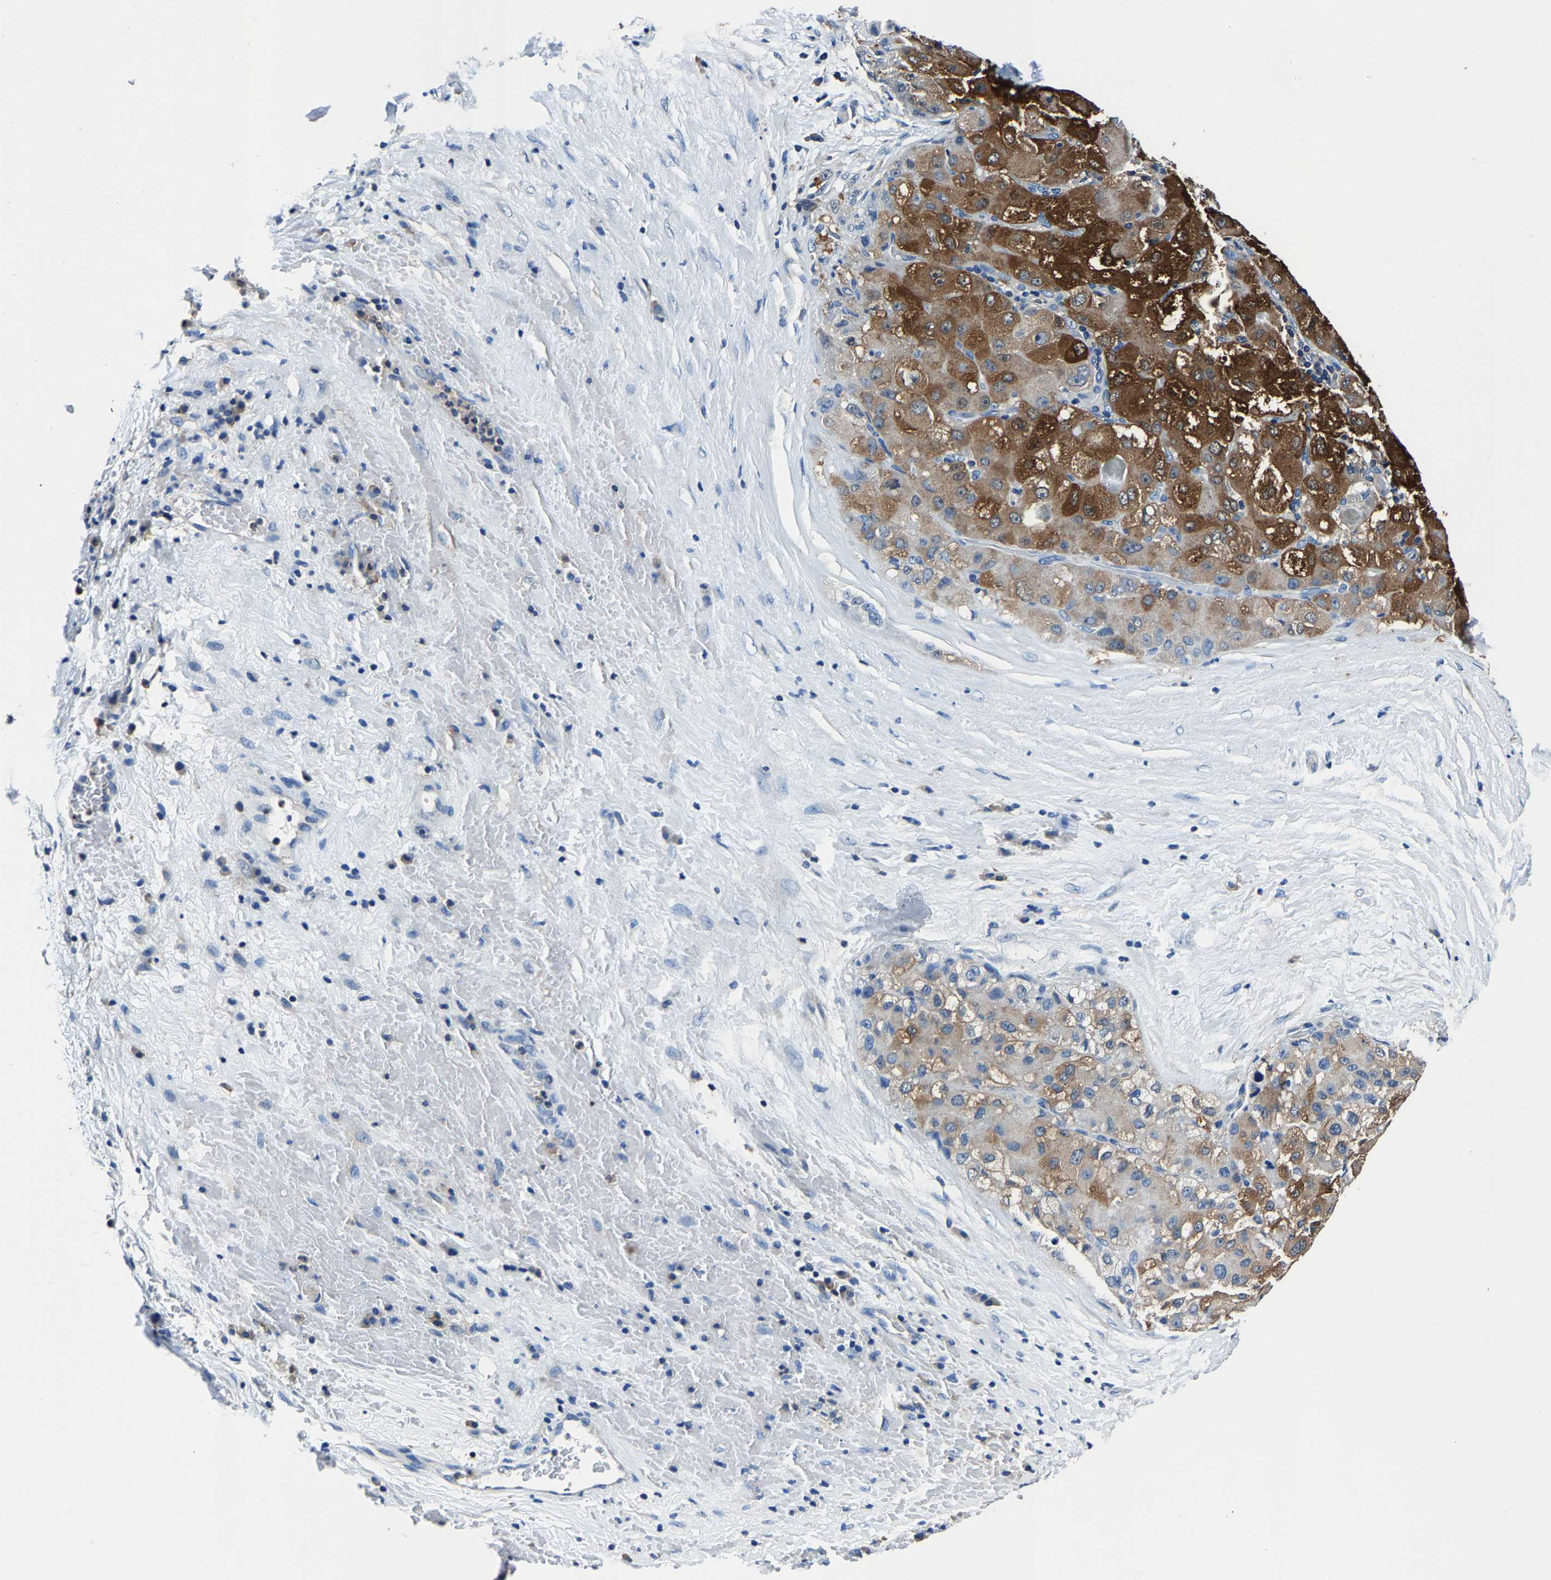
{"staining": {"intensity": "strong", "quantity": ">75%", "location": "cytoplasmic/membranous"}, "tissue": "liver cancer", "cell_type": "Tumor cells", "image_type": "cancer", "snomed": [{"axis": "morphology", "description": "Carcinoma, Hepatocellular, NOS"}, {"axis": "topography", "description": "Liver"}], "caption": "A photomicrograph of human liver cancer stained for a protein exhibits strong cytoplasmic/membranous brown staining in tumor cells.", "gene": "ALDOB", "patient": {"sex": "male", "age": 80}}